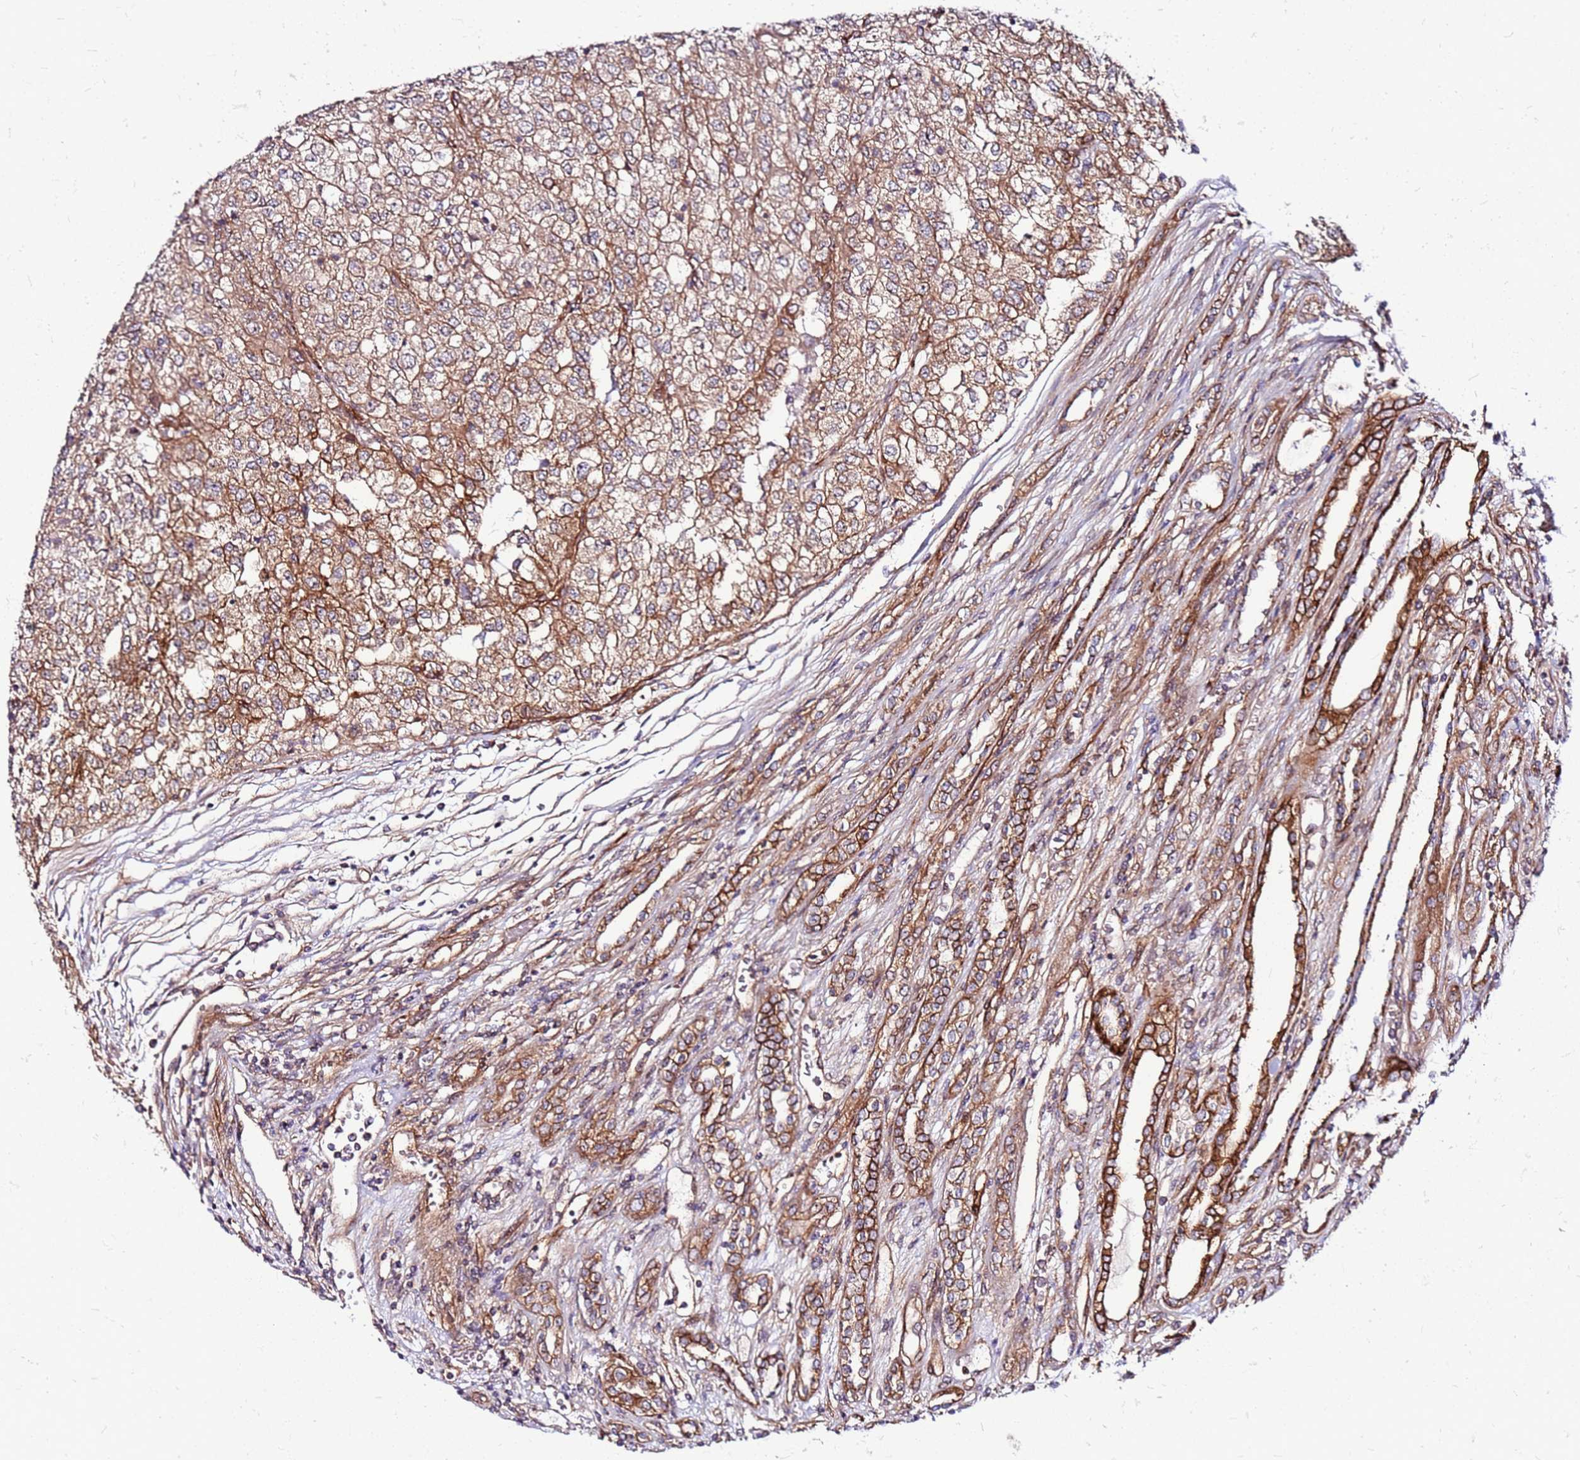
{"staining": {"intensity": "moderate", "quantity": ">75%", "location": "cytoplasmic/membranous"}, "tissue": "renal cancer", "cell_type": "Tumor cells", "image_type": "cancer", "snomed": [{"axis": "morphology", "description": "Adenocarcinoma, NOS"}, {"axis": "topography", "description": "Kidney"}], "caption": "The photomicrograph reveals staining of renal cancer (adenocarcinoma), revealing moderate cytoplasmic/membranous protein staining (brown color) within tumor cells. Immunohistochemistry stains the protein in brown and the nuclei are stained blue.", "gene": "TOPAZ1", "patient": {"sex": "female", "age": 54}}